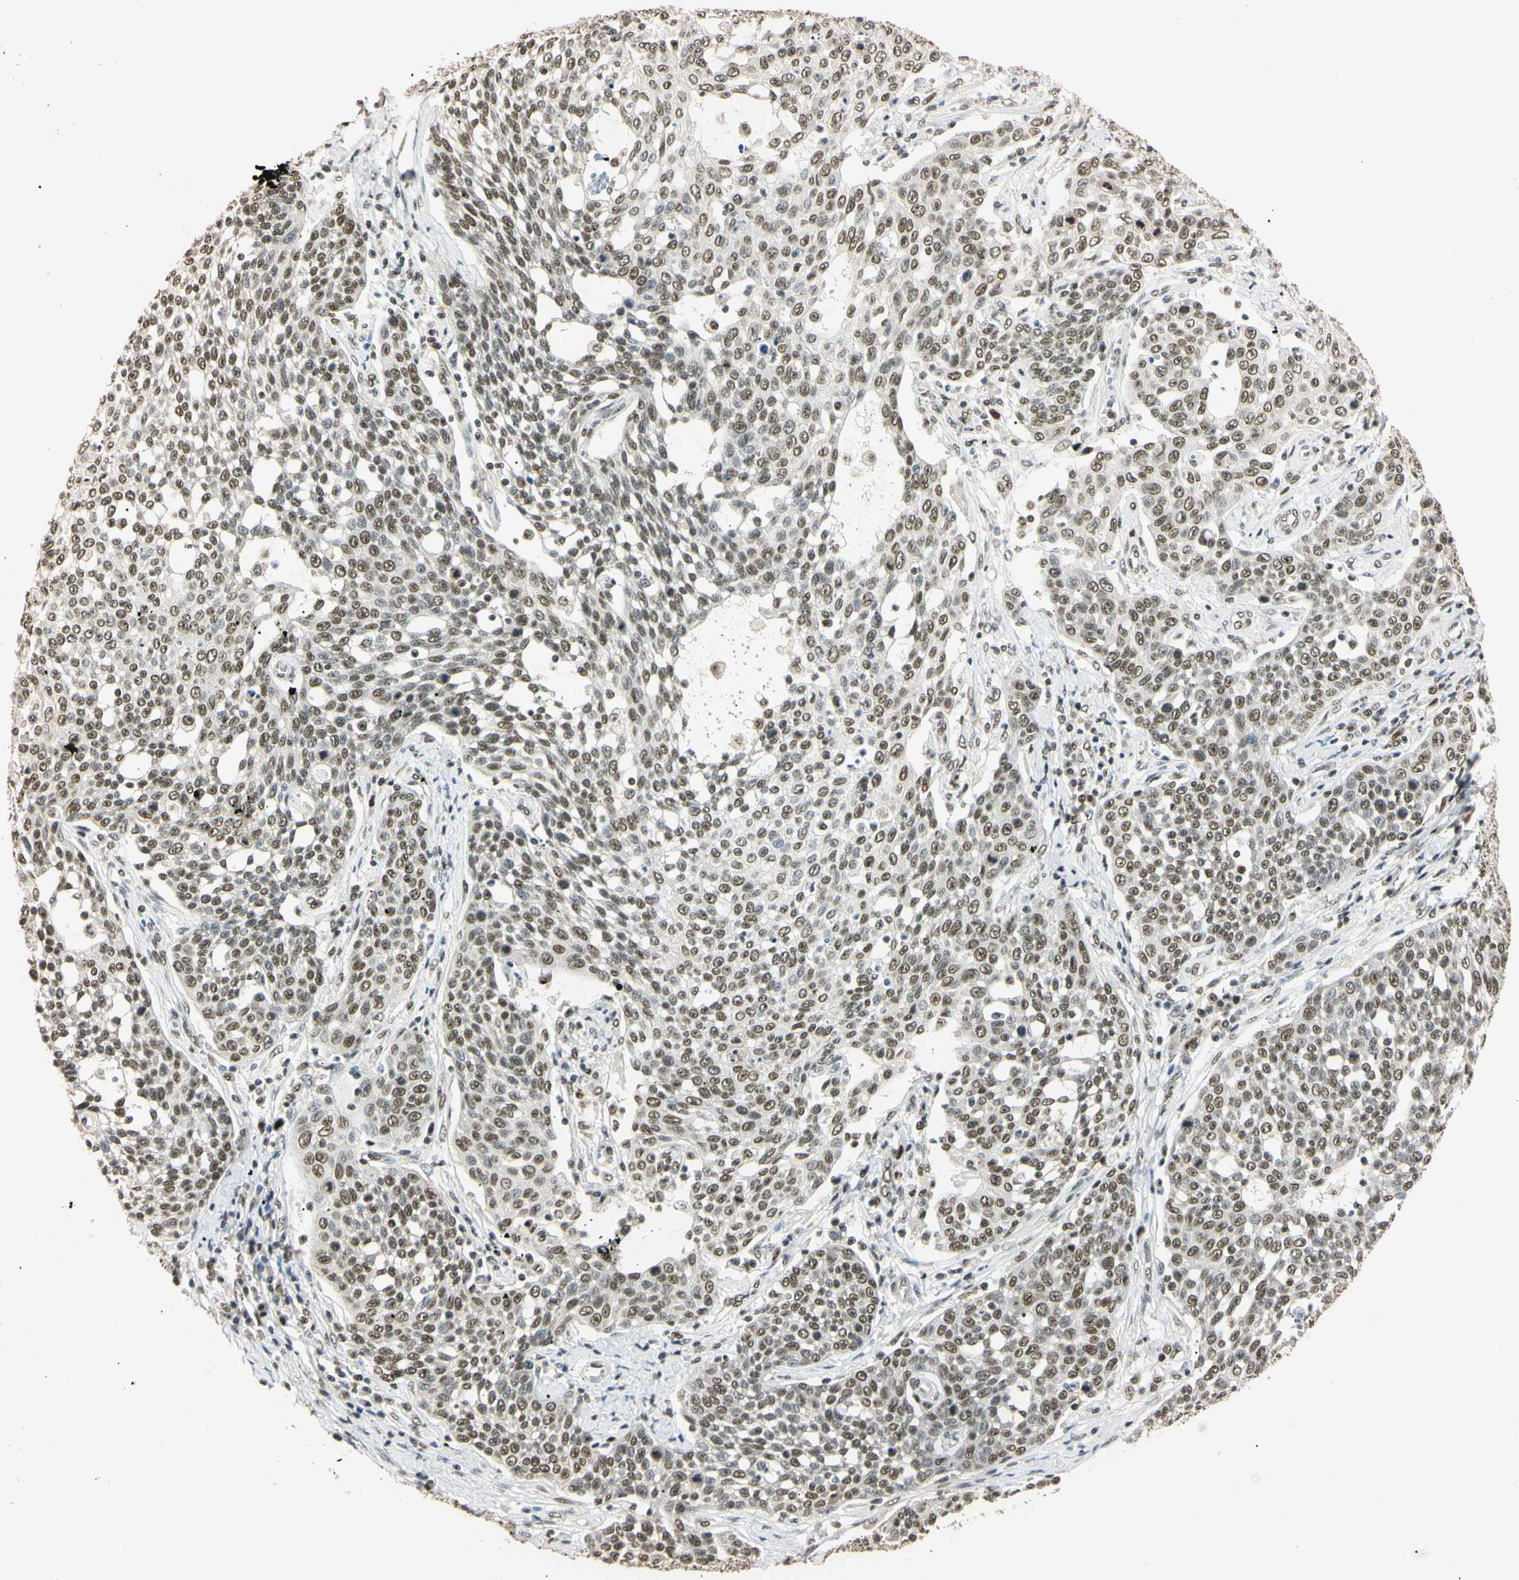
{"staining": {"intensity": "moderate", "quantity": ">75%", "location": "nuclear"}, "tissue": "cervical cancer", "cell_type": "Tumor cells", "image_type": "cancer", "snomed": [{"axis": "morphology", "description": "Squamous cell carcinoma, NOS"}, {"axis": "topography", "description": "Cervix"}], "caption": "About >75% of tumor cells in cervical cancer show moderate nuclear protein expression as visualized by brown immunohistochemical staining.", "gene": "SMARCA5", "patient": {"sex": "female", "age": 34}}